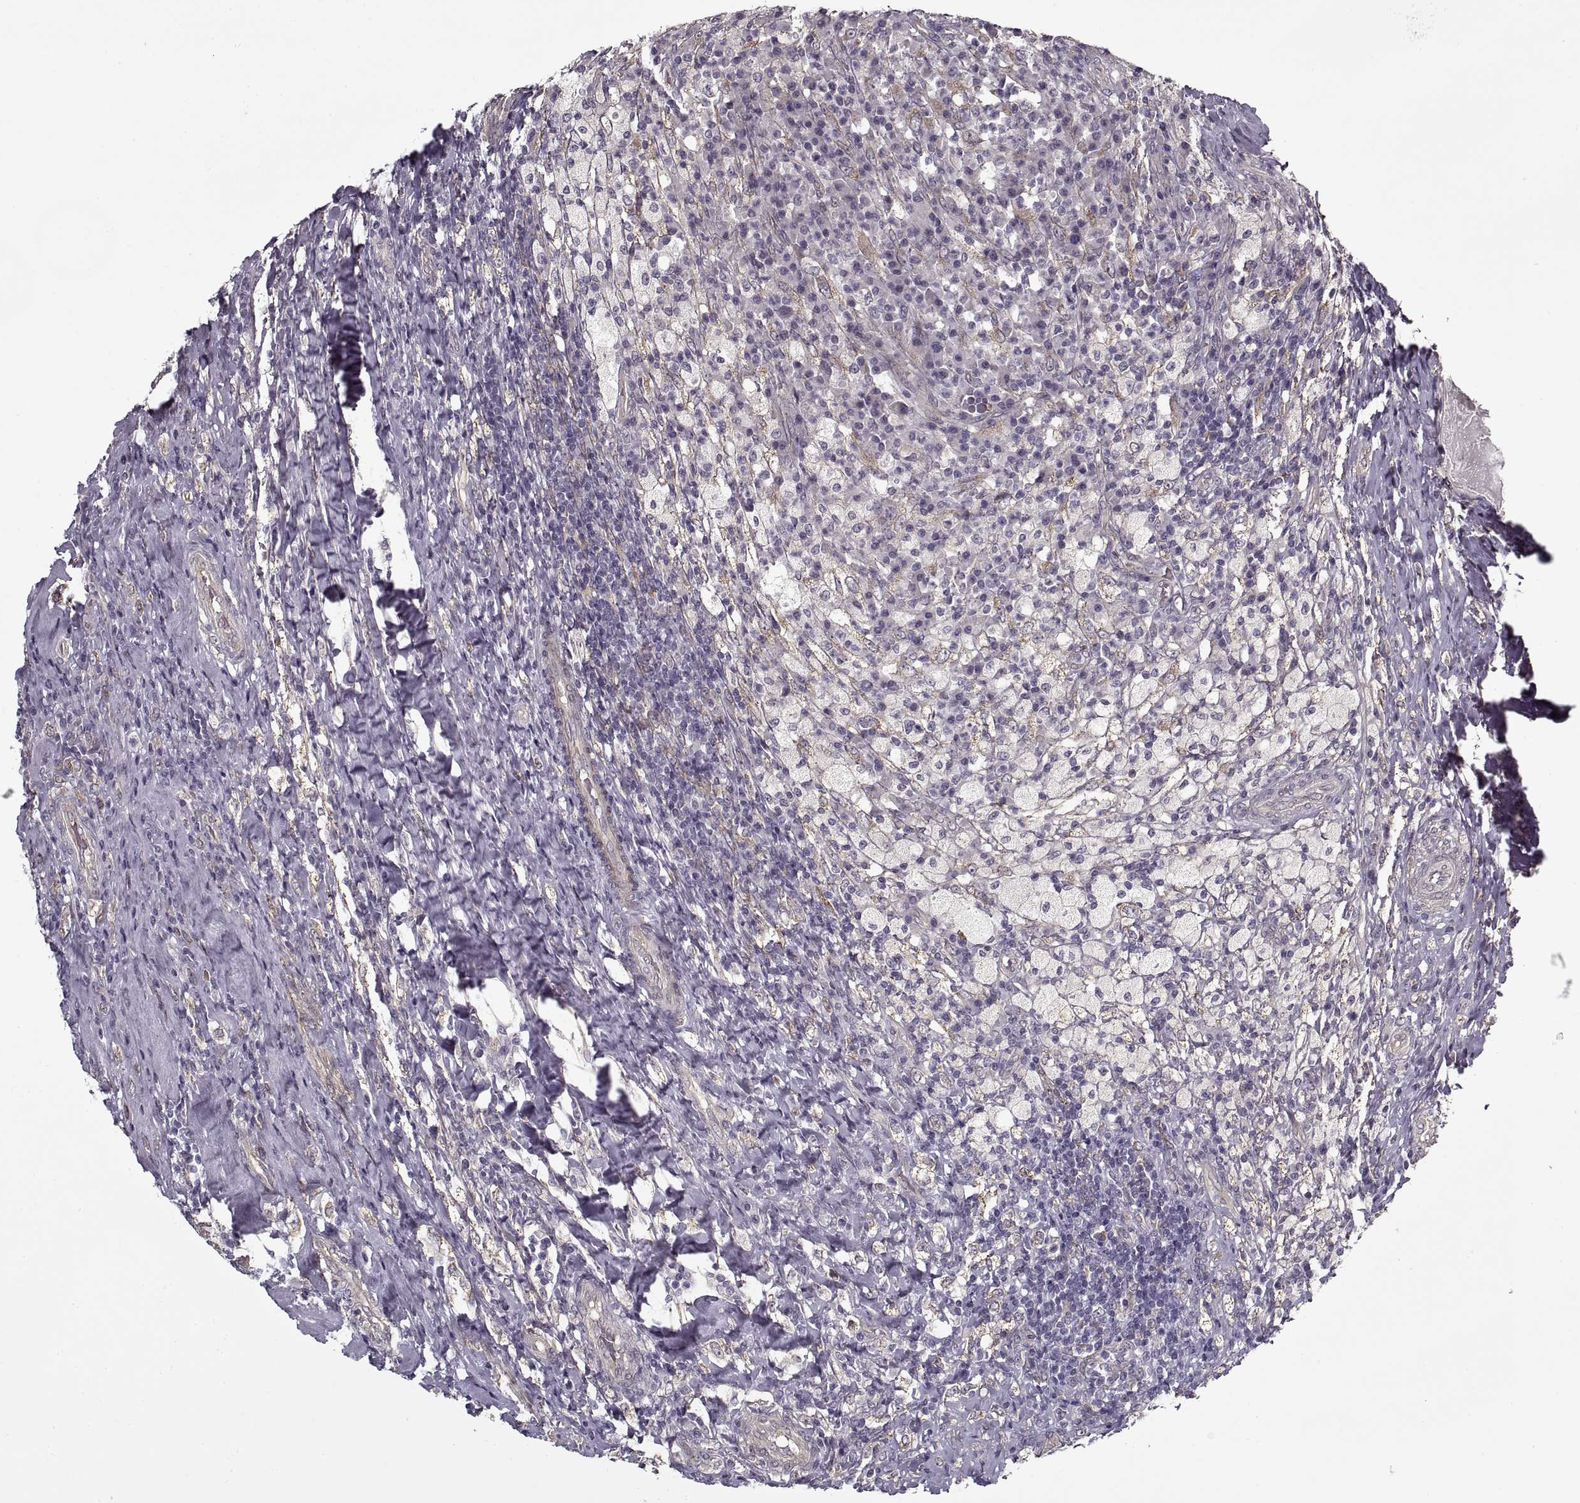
{"staining": {"intensity": "negative", "quantity": "none", "location": "none"}, "tissue": "testis cancer", "cell_type": "Tumor cells", "image_type": "cancer", "snomed": [{"axis": "morphology", "description": "Necrosis, NOS"}, {"axis": "morphology", "description": "Carcinoma, Embryonal, NOS"}, {"axis": "topography", "description": "Testis"}], "caption": "Human embryonal carcinoma (testis) stained for a protein using immunohistochemistry shows no staining in tumor cells.", "gene": "LAMB2", "patient": {"sex": "male", "age": 19}}